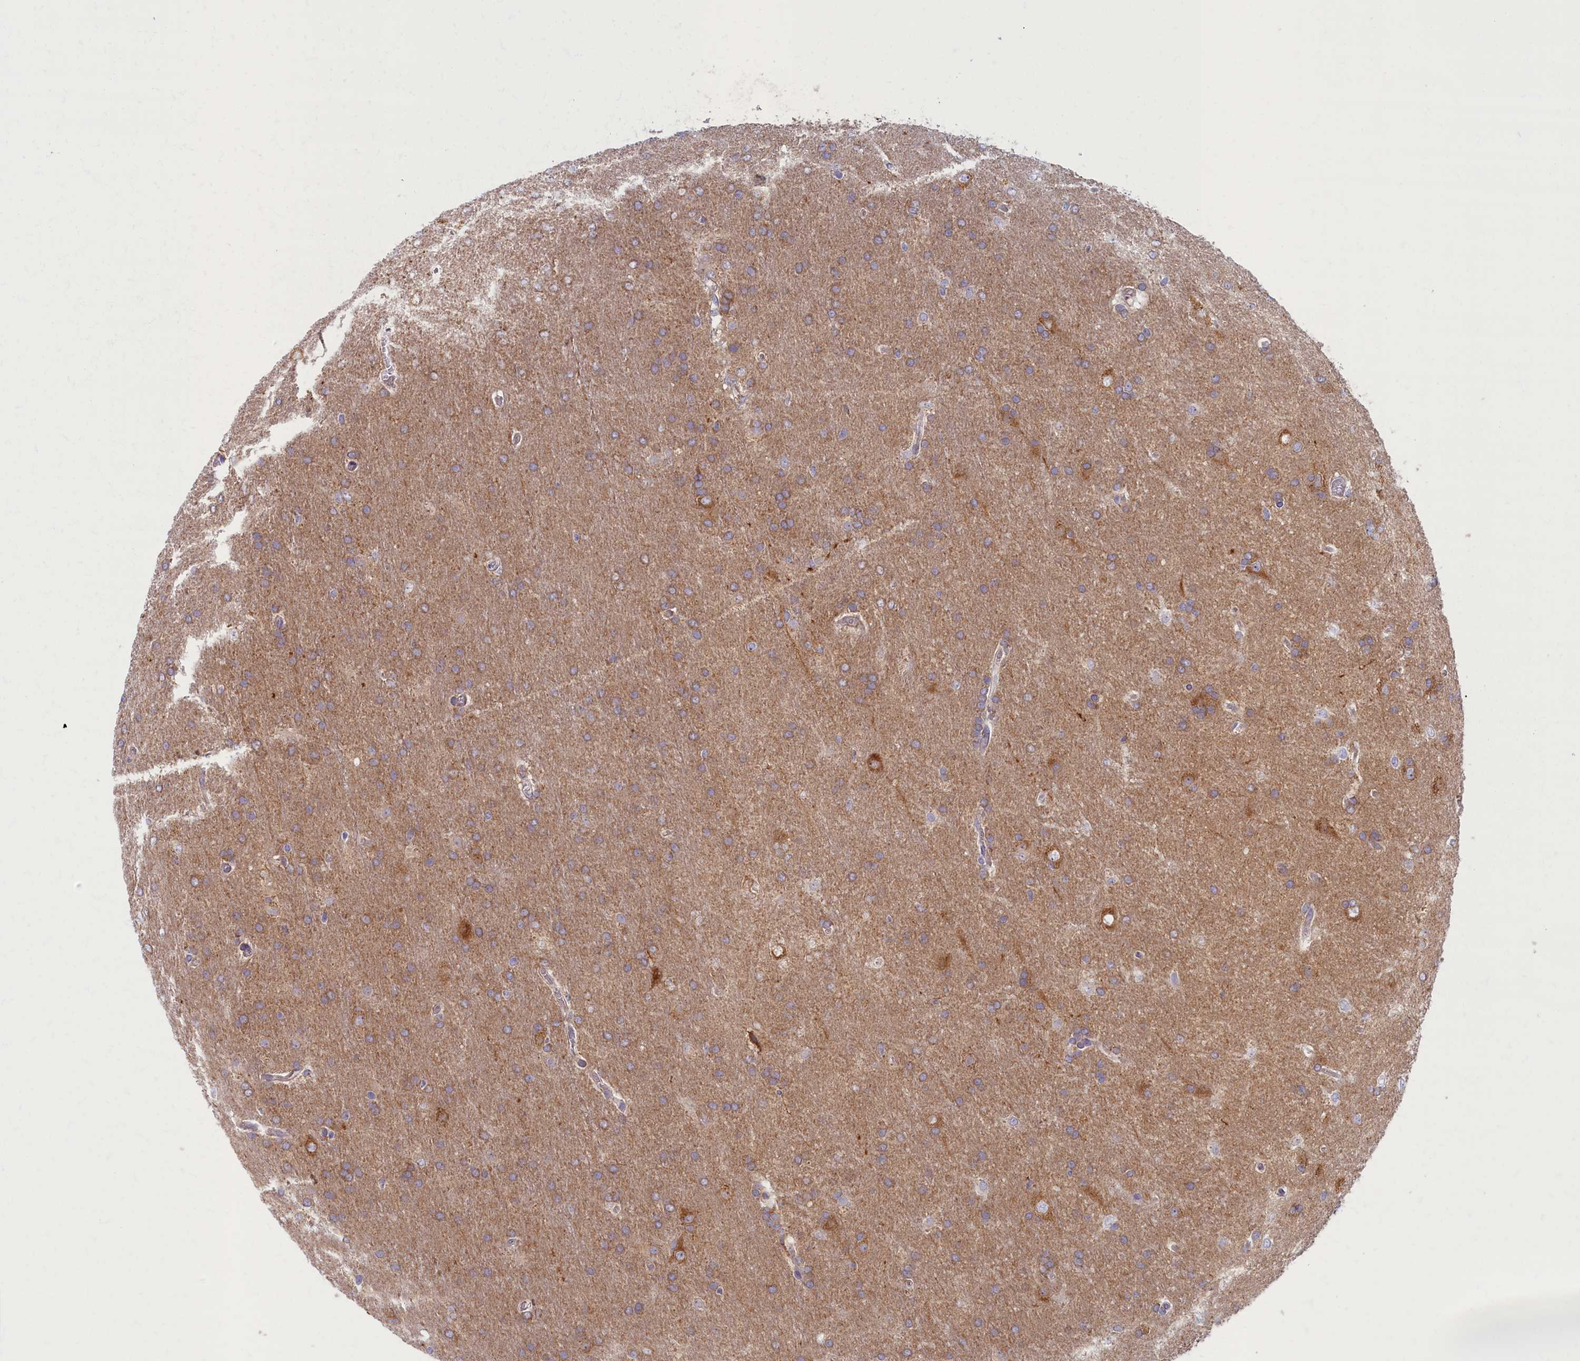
{"staining": {"intensity": "moderate", "quantity": ">75%", "location": "cytoplasmic/membranous"}, "tissue": "glioma", "cell_type": "Tumor cells", "image_type": "cancer", "snomed": [{"axis": "morphology", "description": "Glioma, malignant, Low grade"}, {"axis": "topography", "description": "Brain"}], "caption": "Protein expression analysis of human glioma reveals moderate cytoplasmic/membranous staining in approximately >75% of tumor cells.", "gene": "MRPS25", "patient": {"sex": "female", "age": 32}}